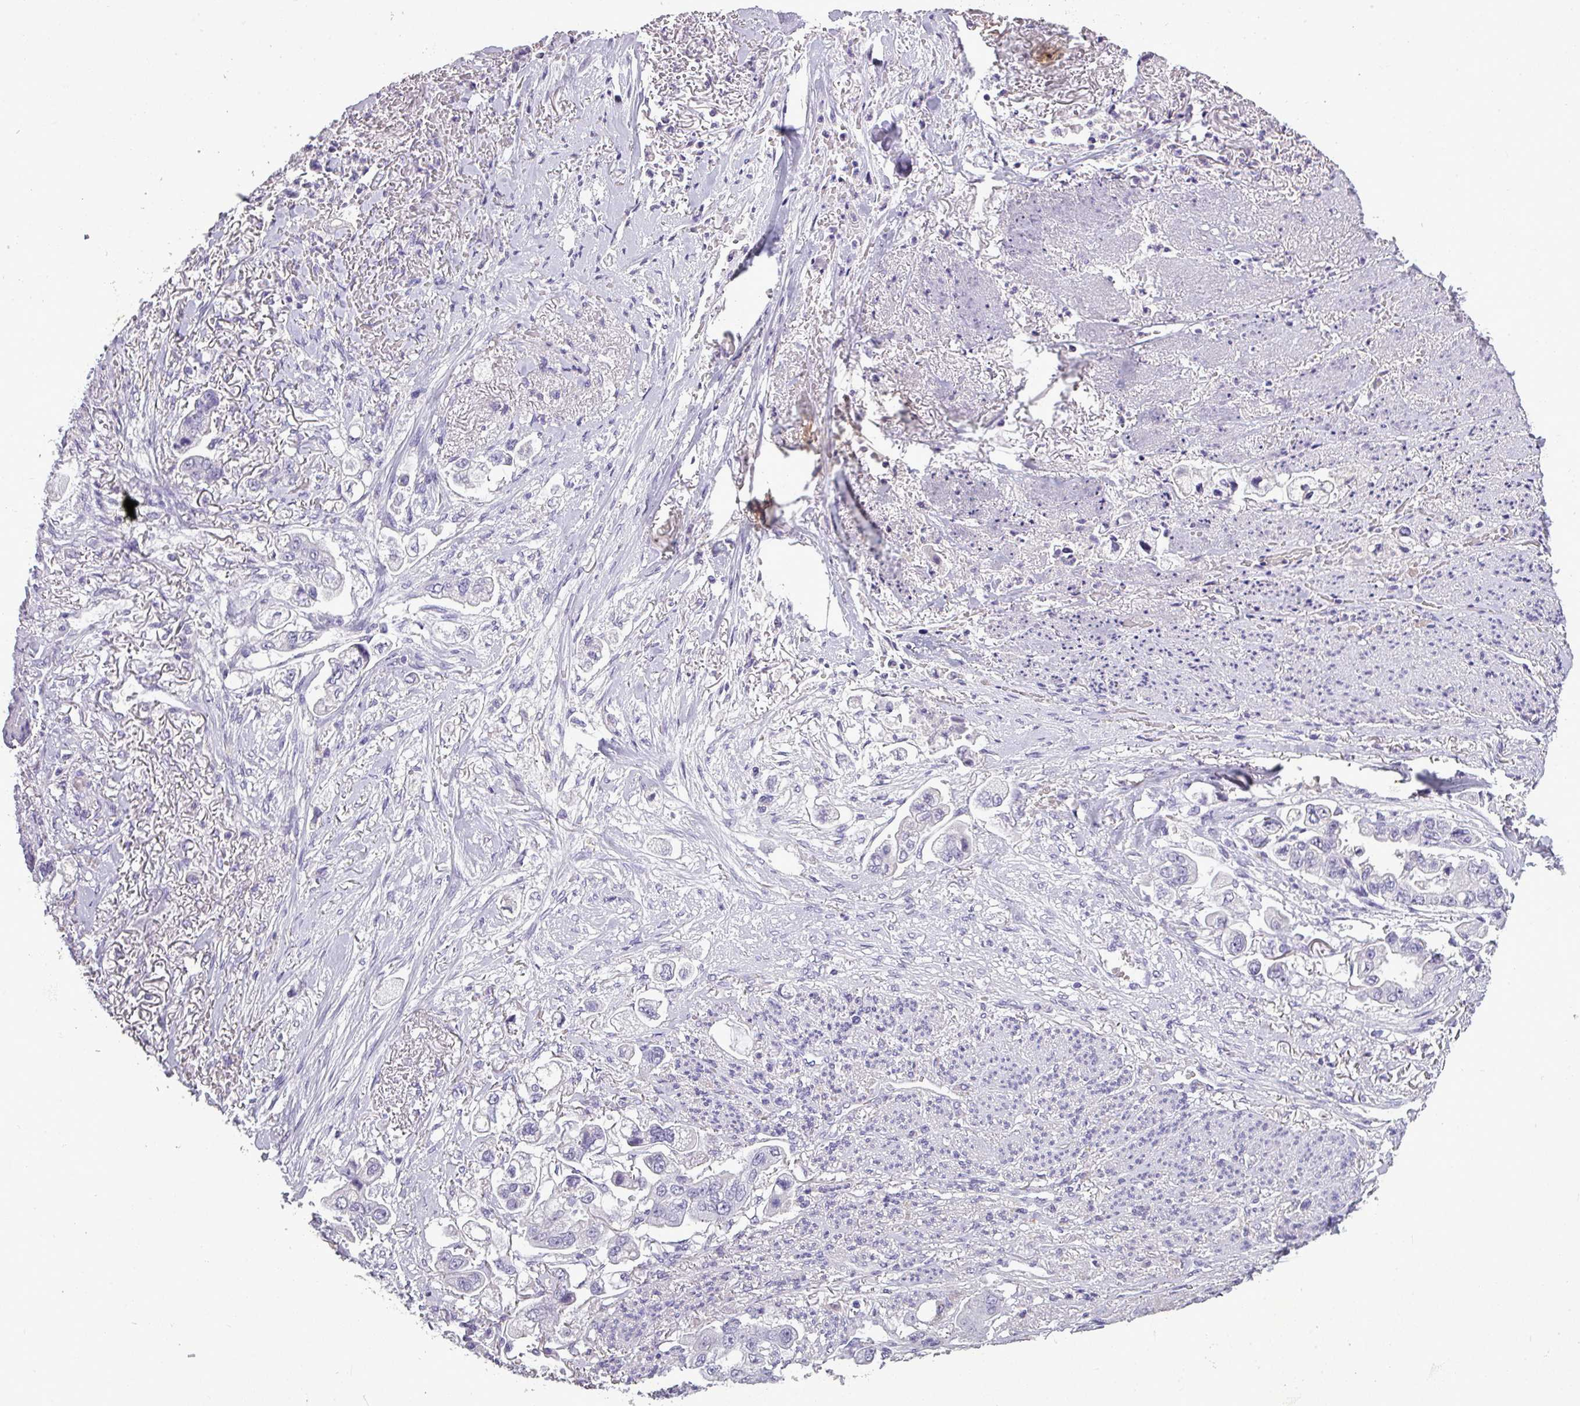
{"staining": {"intensity": "negative", "quantity": "none", "location": "none"}, "tissue": "stomach cancer", "cell_type": "Tumor cells", "image_type": "cancer", "snomed": [{"axis": "morphology", "description": "Adenocarcinoma, NOS"}, {"axis": "topography", "description": "Stomach"}], "caption": "Image shows no significant protein expression in tumor cells of stomach cancer. (DAB IHC with hematoxylin counter stain).", "gene": "TMEM91", "patient": {"sex": "male", "age": 62}}